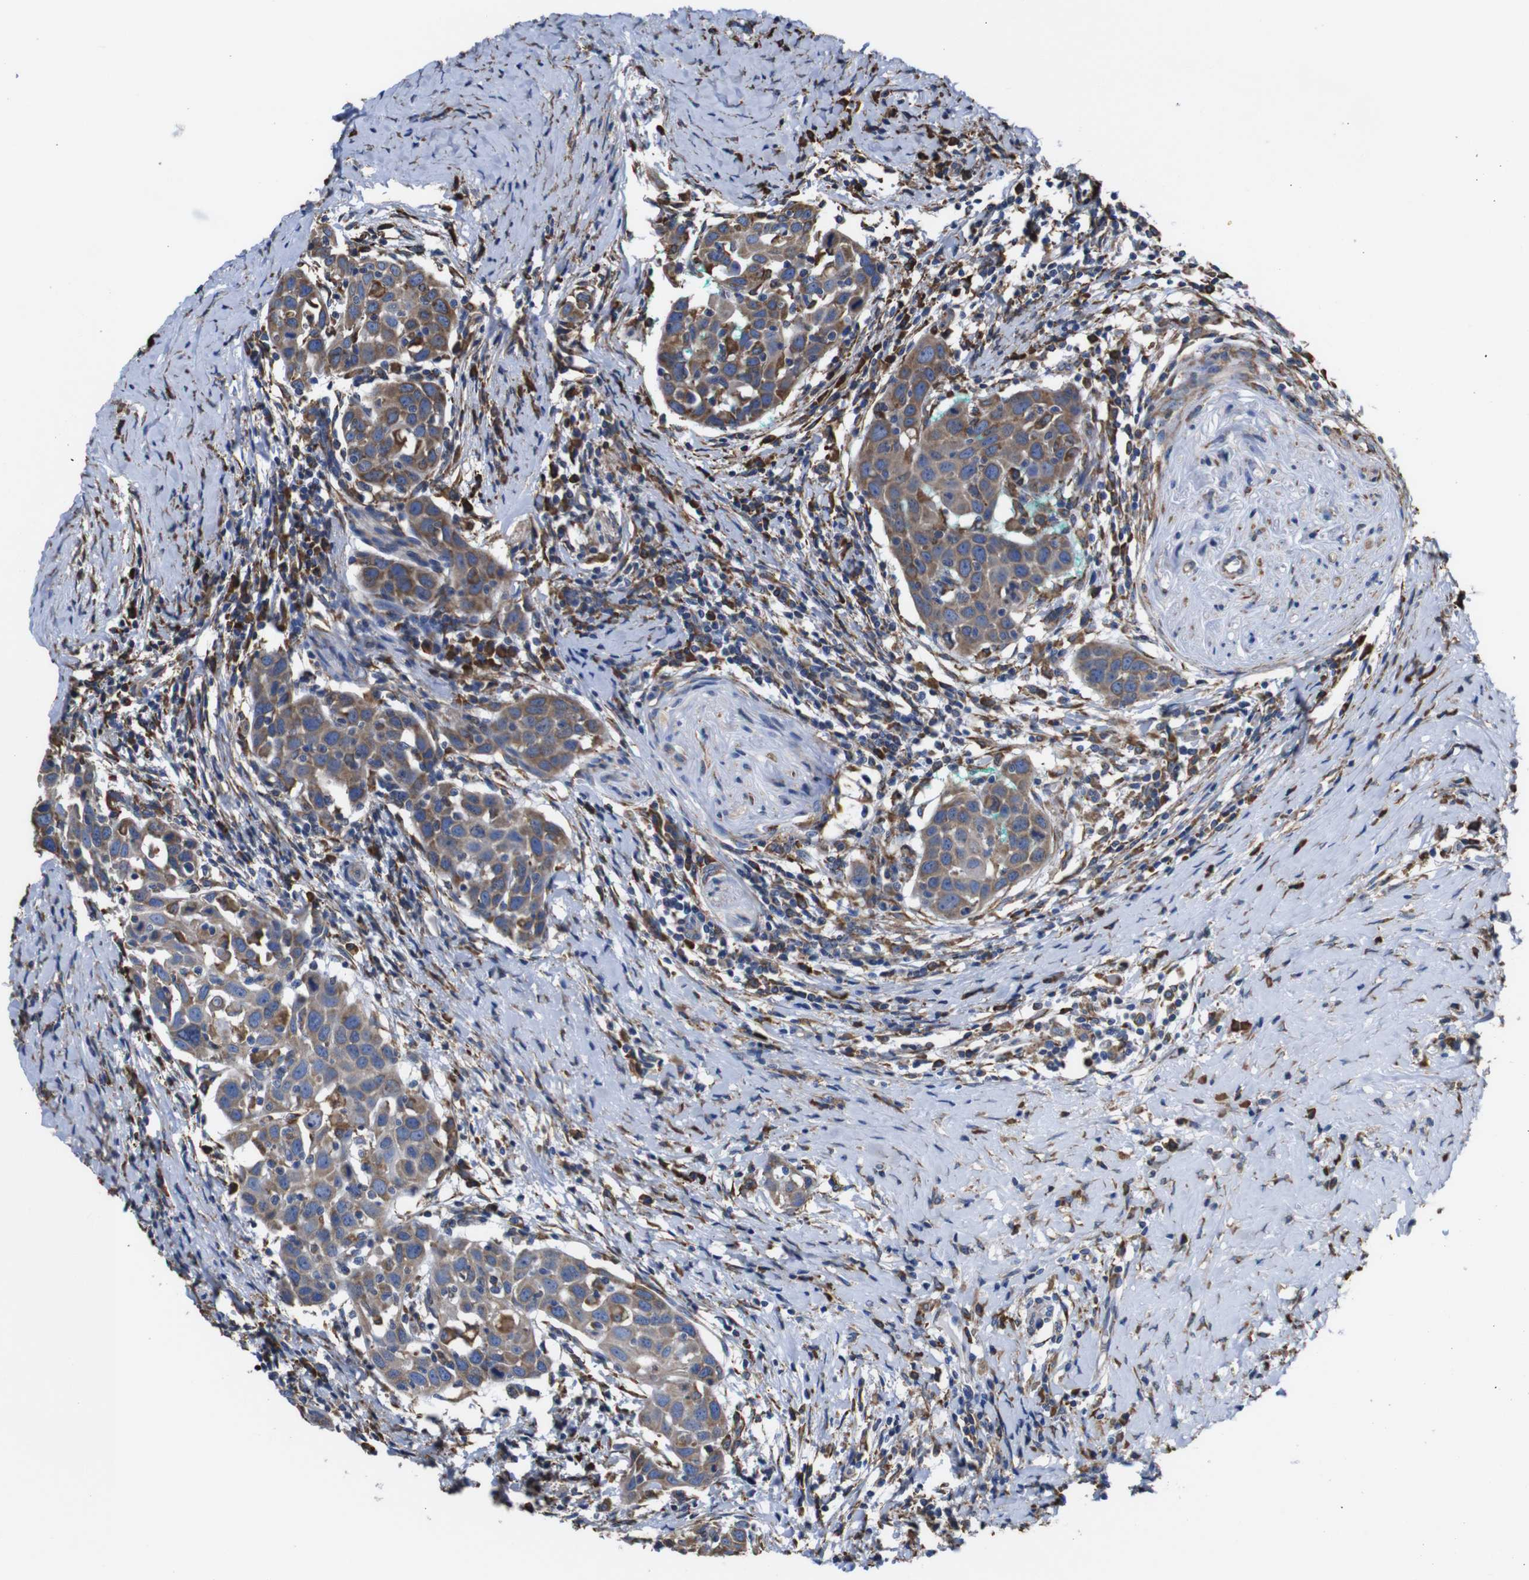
{"staining": {"intensity": "moderate", "quantity": ">75%", "location": "cytoplasmic/membranous"}, "tissue": "head and neck cancer", "cell_type": "Tumor cells", "image_type": "cancer", "snomed": [{"axis": "morphology", "description": "Squamous cell carcinoma, NOS"}, {"axis": "topography", "description": "Oral tissue"}, {"axis": "topography", "description": "Head-Neck"}], "caption": "Head and neck cancer (squamous cell carcinoma) stained with a protein marker demonstrates moderate staining in tumor cells.", "gene": "PPIB", "patient": {"sex": "female", "age": 50}}